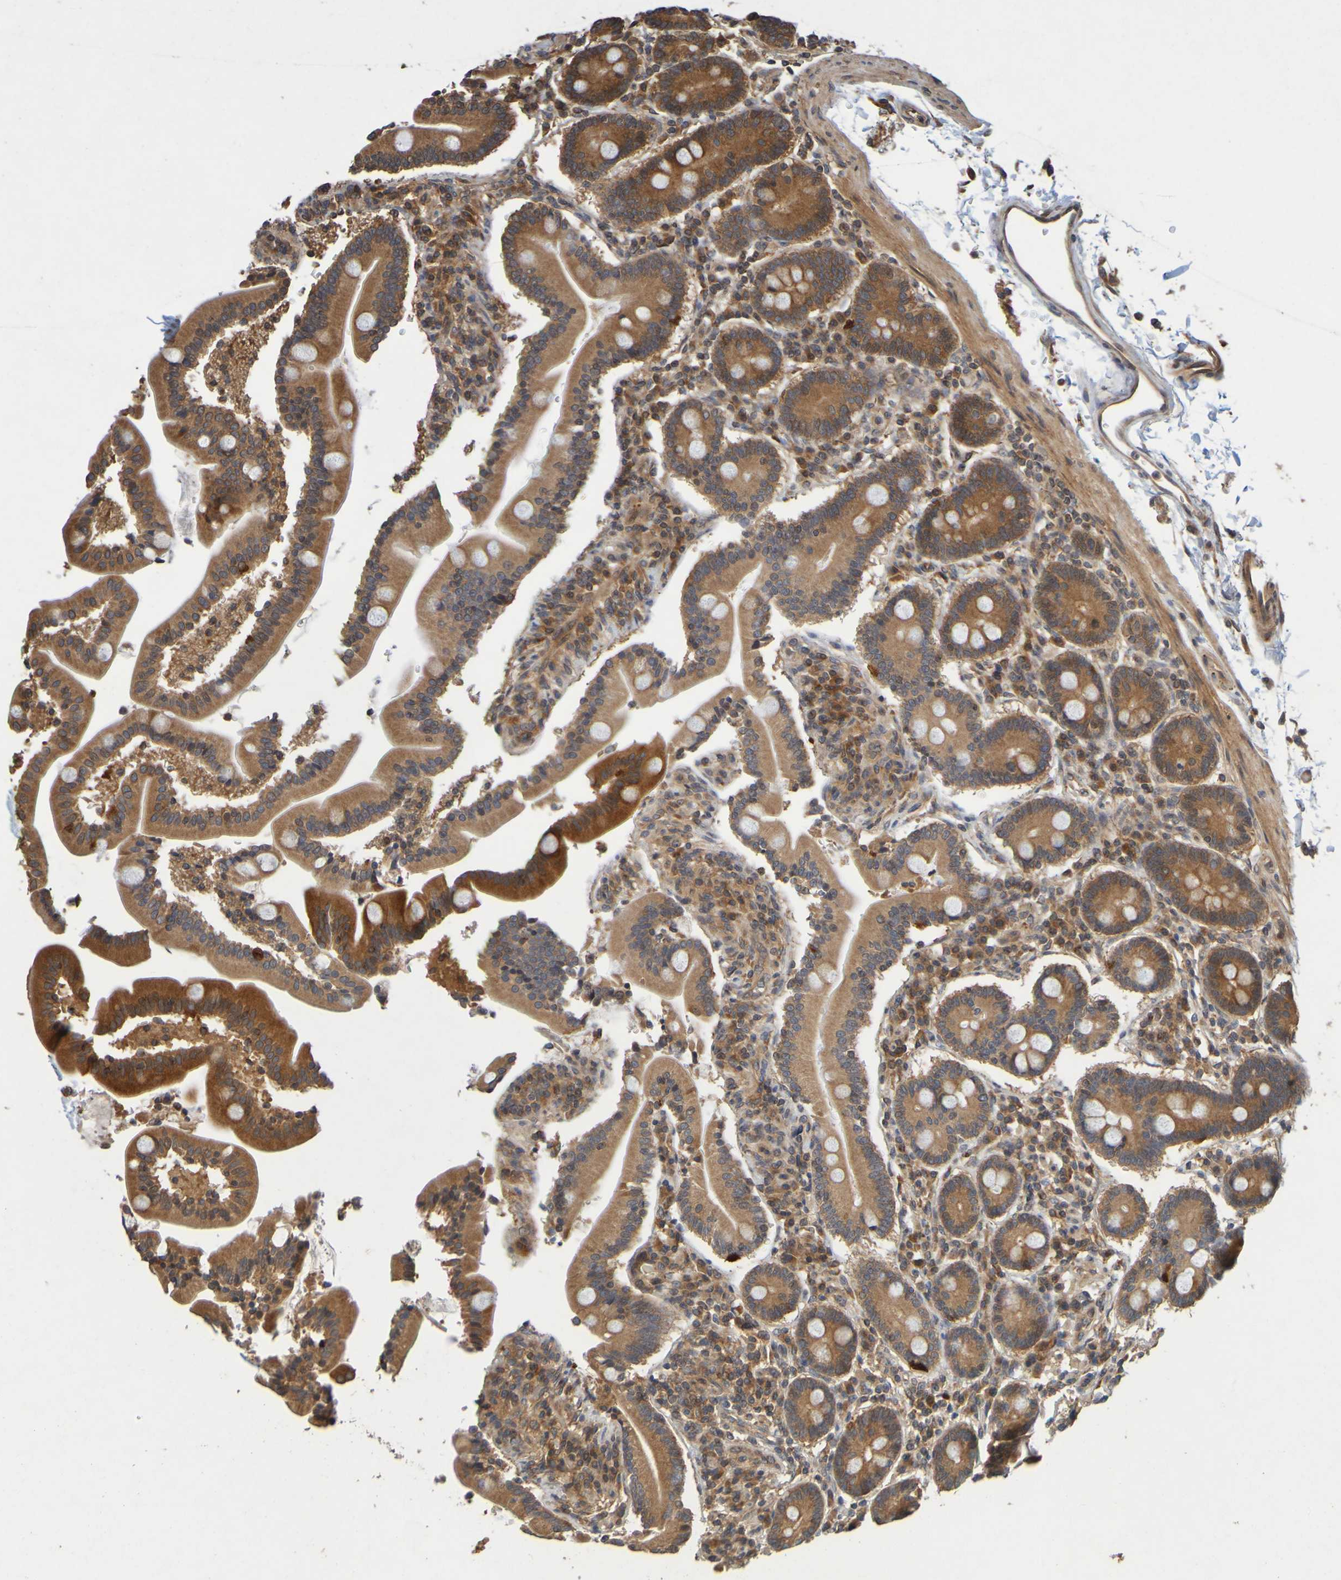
{"staining": {"intensity": "strong", "quantity": ">75%", "location": "cytoplasmic/membranous"}, "tissue": "duodenum", "cell_type": "Glandular cells", "image_type": "normal", "snomed": [{"axis": "morphology", "description": "Normal tissue, NOS"}, {"axis": "topography", "description": "Duodenum"}], "caption": "High-magnification brightfield microscopy of benign duodenum stained with DAB (3,3'-diaminobenzidine) (brown) and counterstained with hematoxylin (blue). glandular cells exhibit strong cytoplasmic/membranous positivity is appreciated in approximately>75% of cells. (DAB = brown stain, brightfield microscopy at high magnification).", "gene": "OCRL", "patient": {"sex": "male", "age": 54}}